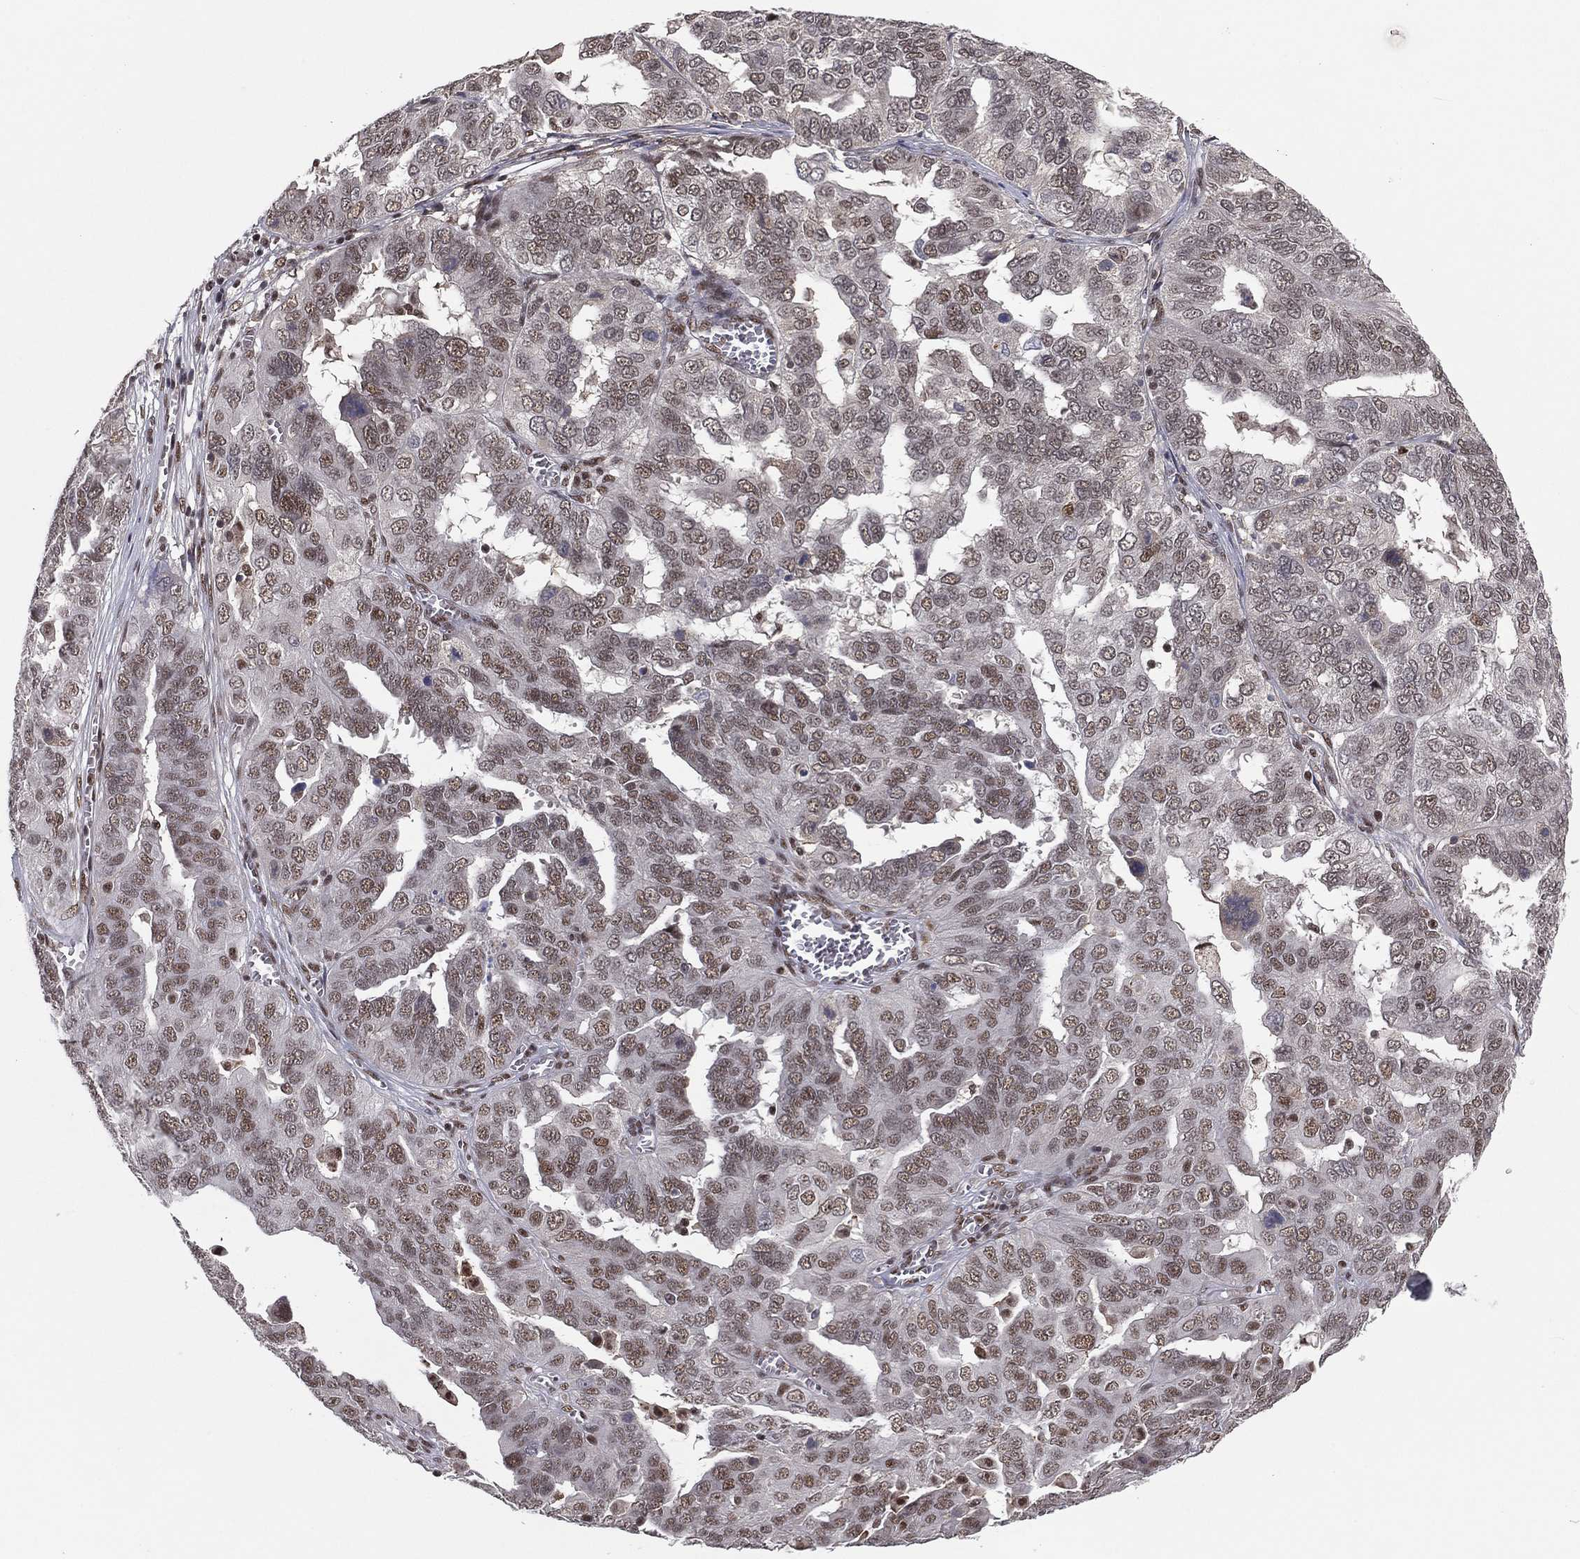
{"staining": {"intensity": "moderate", "quantity": "25%-75%", "location": "nuclear"}, "tissue": "ovarian cancer", "cell_type": "Tumor cells", "image_type": "cancer", "snomed": [{"axis": "morphology", "description": "Carcinoma, endometroid"}, {"axis": "topography", "description": "Soft tissue"}, {"axis": "topography", "description": "Ovary"}], "caption": "Tumor cells demonstrate moderate nuclear expression in approximately 25%-75% of cells in endometroid carcinoma (ovarian). (Stains: DAB in brown, nuclei in blue, Microscopy: brightfield microscopy at high magnification).", "gene": "GPALPP1", "patient": {"sex": "female", "age": 52}}